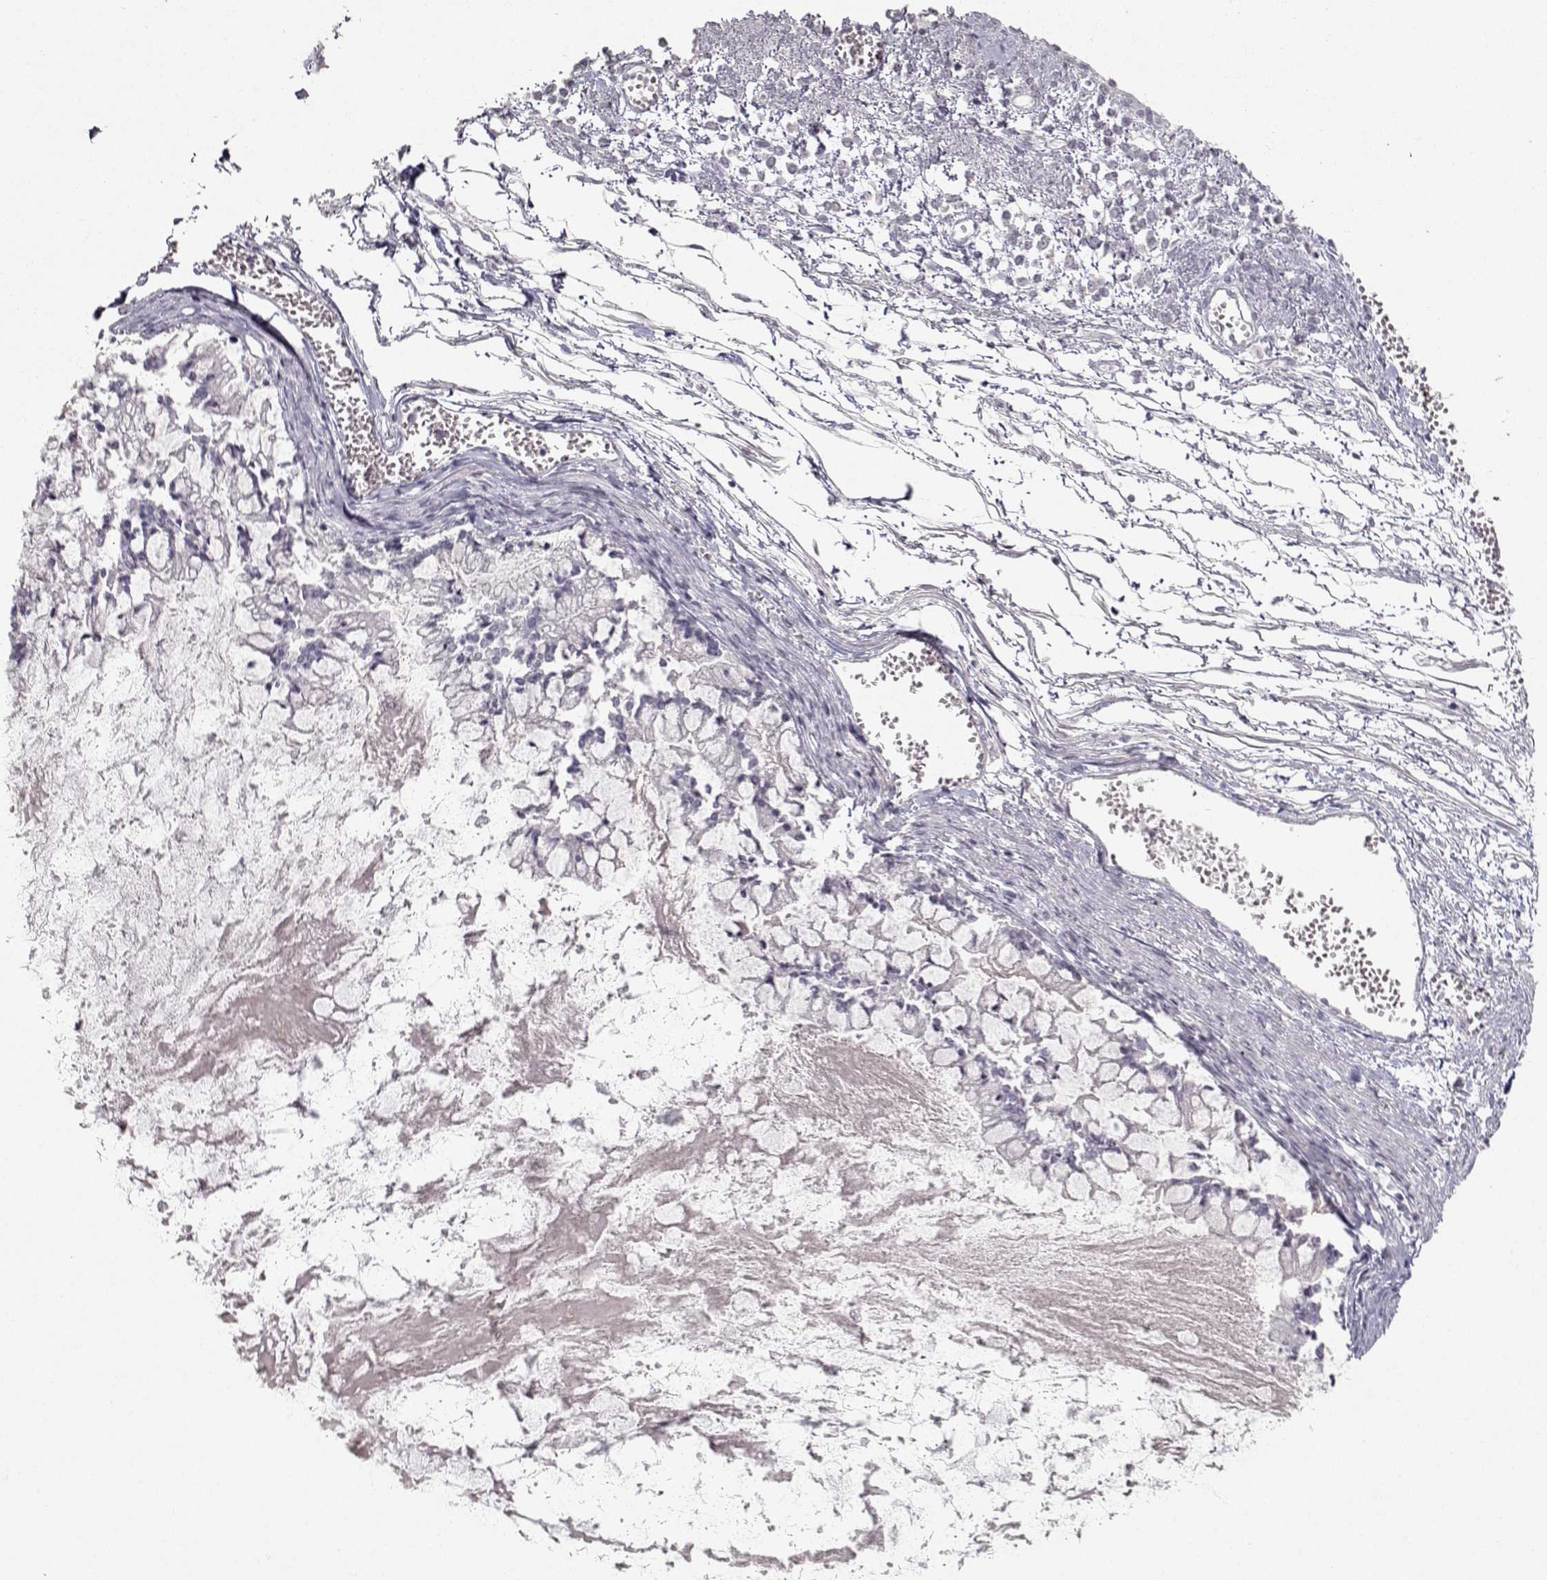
{"staining": {"intensity": "negative", "quantity": "none", "location": "none"}, "tissue": "ovarian cancer", "cell_type": "Tumor cells", "image_type": "cancer", "snomed": [{"axis": "morphology", "description": "Cystadenocarcinoma, mucinous, NOS"}, {"axis": "topography", "description": "Ovary"}], "caption": "Immunohistochemistry (IHC) photomicrograph of neoplastic tissue: human mucinous cystadenocarcinoma (ovarian) stained with DAB (3,3'-diaminobenzidine) exhibits no significant protein positivity in tumor cells.", "gene": "S100B", "patient": {"sex": "female", "age": 67}}